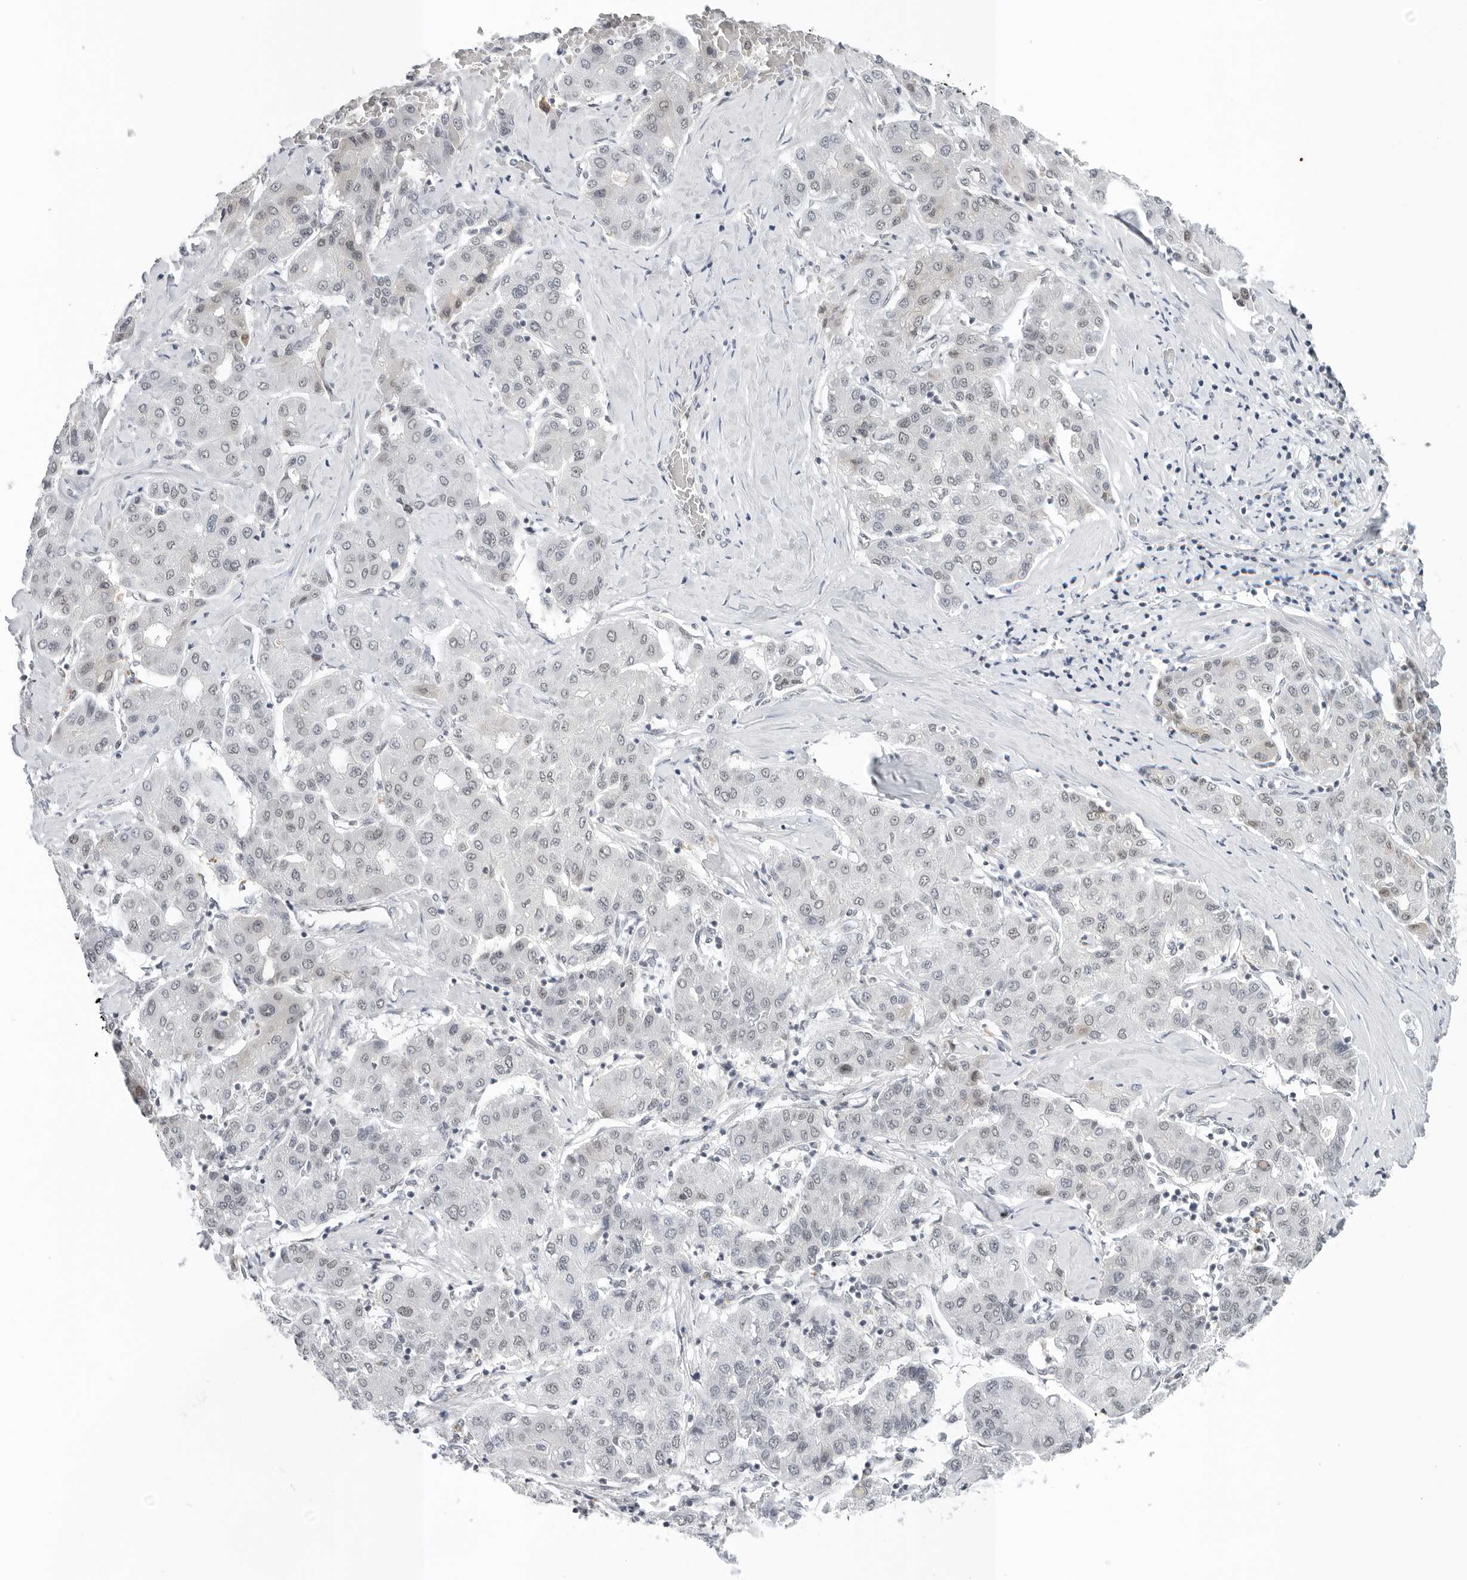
{"staining": {"intensity": "negative", "quantity": "none", "location": "none"}, "tissue": "liver cancer", "cell_type": "Tumor cells", "image_type": "cancer", "snomed": [{"axis": "morphology", "description": "Carcinoma, Hepatocellular, NOS"}, {"axis": "topography", "description": "Liver"}], "caption": "An immunohistochemistry photomicrograph of liver cancer (hepatocellular carcinoma) is shown. There is no staining in tumor cells of liver cancer (hepatocellular carcinoma).", "gene": "WRAP53", "patient": {"sex": "male", "age": 65}}